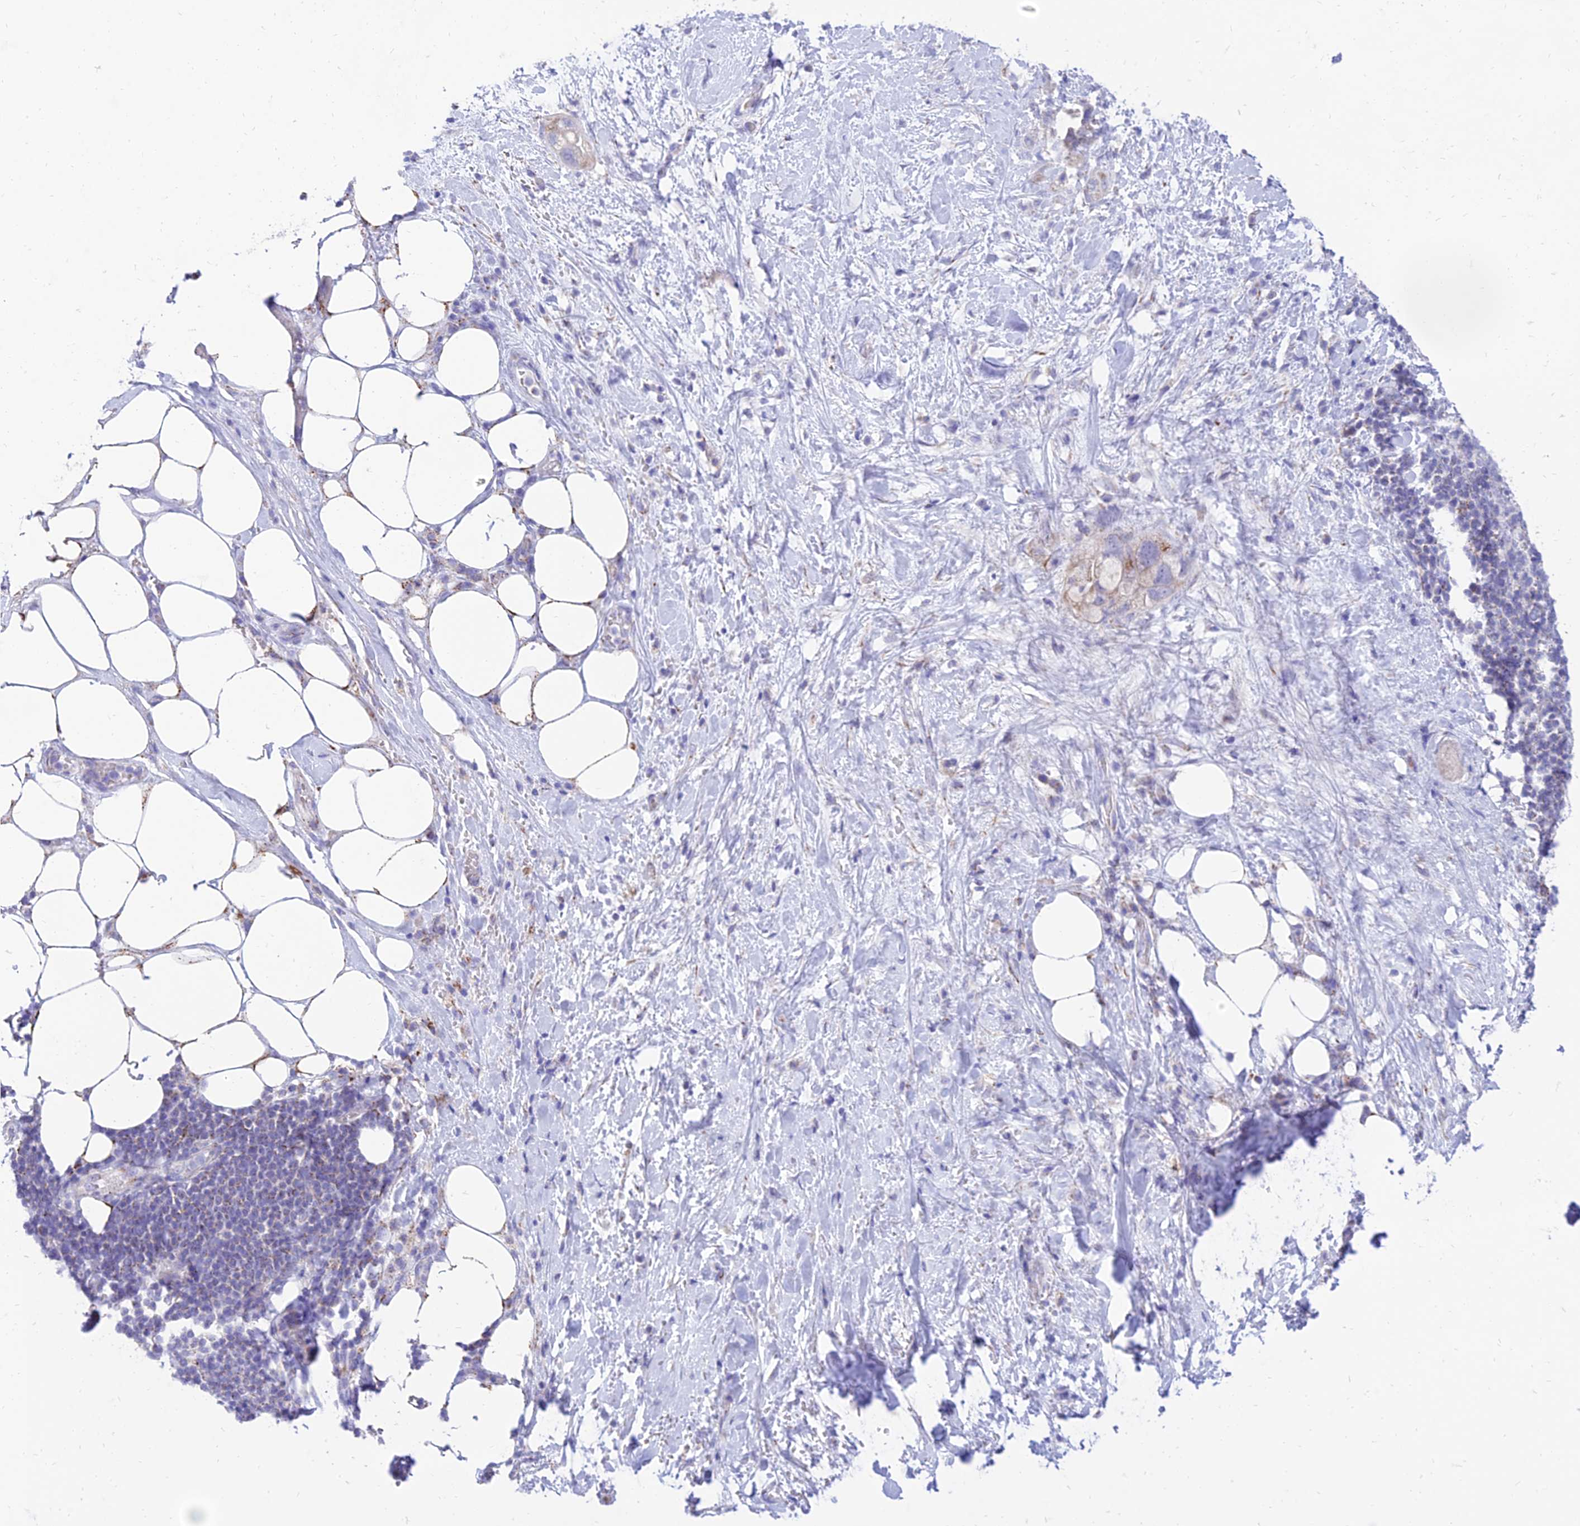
{"staining": {"intensity": "weak", "quantity": "<25%", "location": "cytoplasmic/membranous"}, "tissue": "pancreatic cancer", "cell_type": "Tumor cells", "image_type": "cancer", "snomed": [{"axis": "morphology", "description": "Adenocarcinoma, NOS"}, {"axis": "topography", "description": "Pancreas"}], "caption": "Tumor cells show no significant staining in pancreatic cancer. (Stains: DAB (3,3'-diaminobenzidine) immunohistochemistry with hematoxylin counter stain, Microscopy: brightfield microscopy at high magnification).", "gene": "PKN3", "patient": {"sex": "male", "age": 44}}